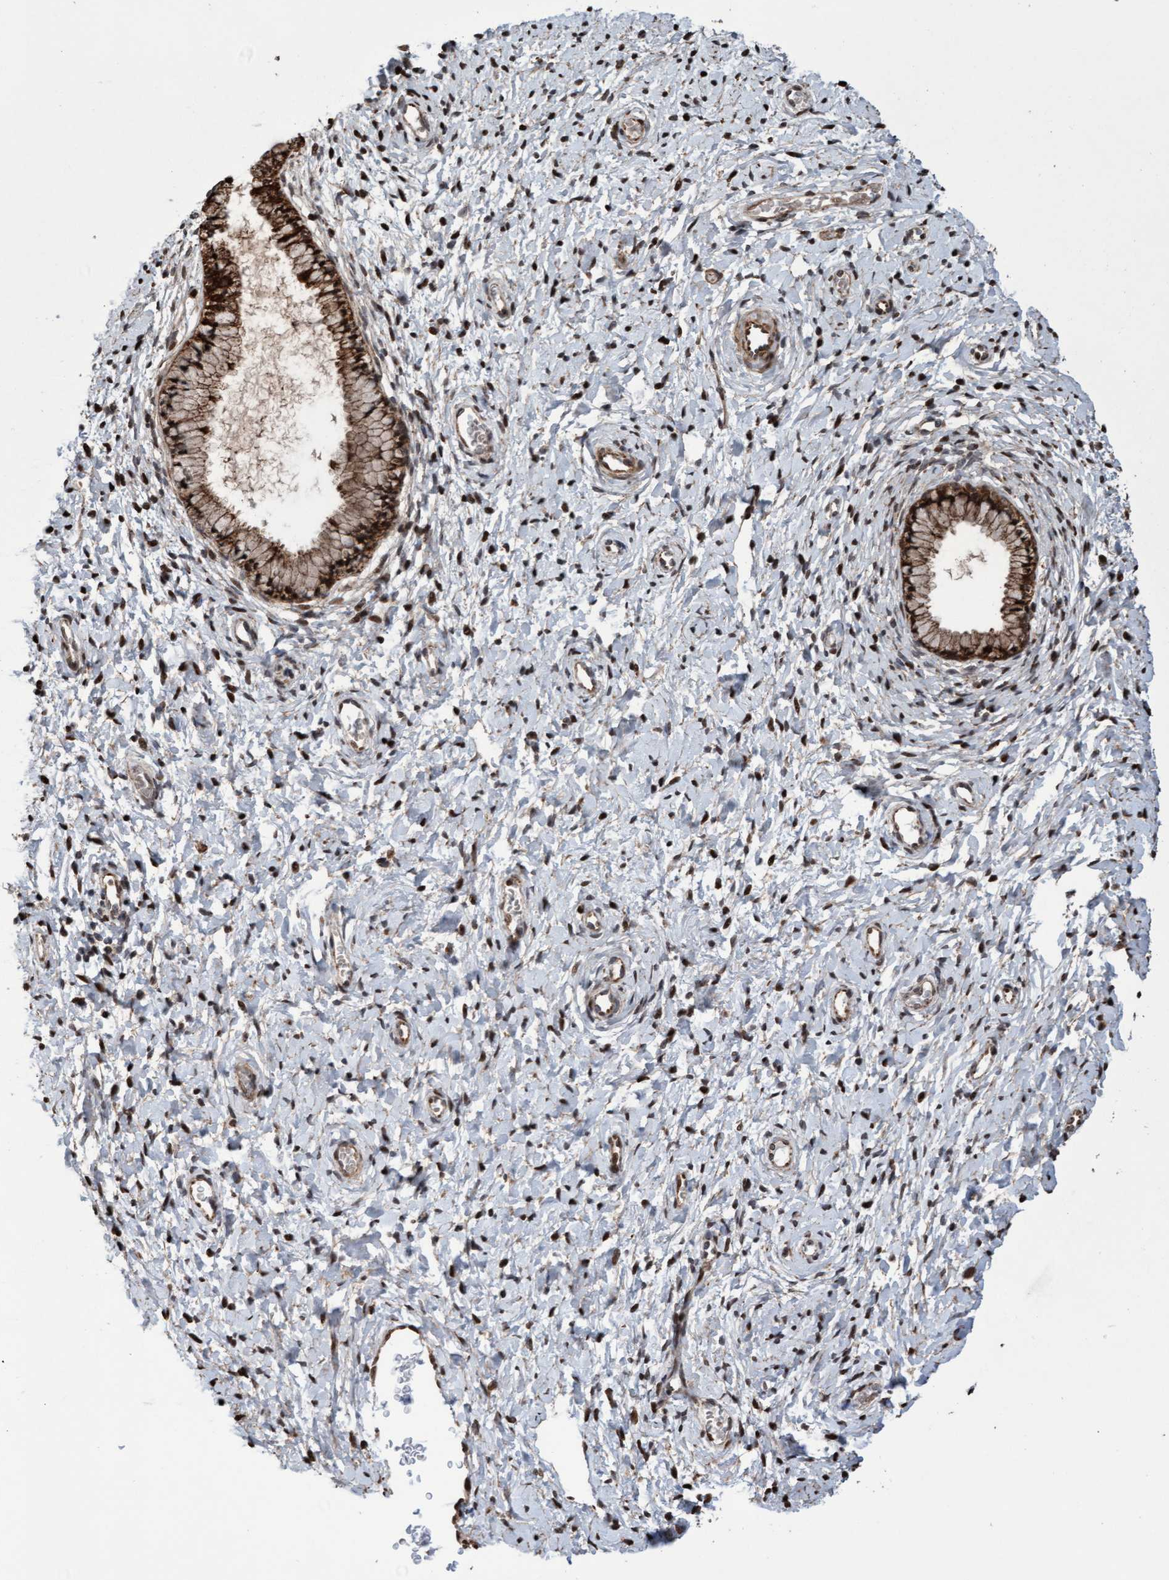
{"staining": {"intensity": "moderate", "quantity": ">75%", "location": "cytoplasmic/membranous"}, "tissue": "cervix", "cell_type": "Glandular cells", "image_type": "normal", "snomed": [{"axis": "morphology", "description": "Normal tissue, NOS"}, {"axis": "topography", "description": "Cervix"}], "caption": "Human cervix stained for a protein (brown) demonstrates moderate cytoplasmic/membranous positive staining in about >75% of glandular cells.", "gene": "PECR", "patient": {"sex": "female", "age": 72}}